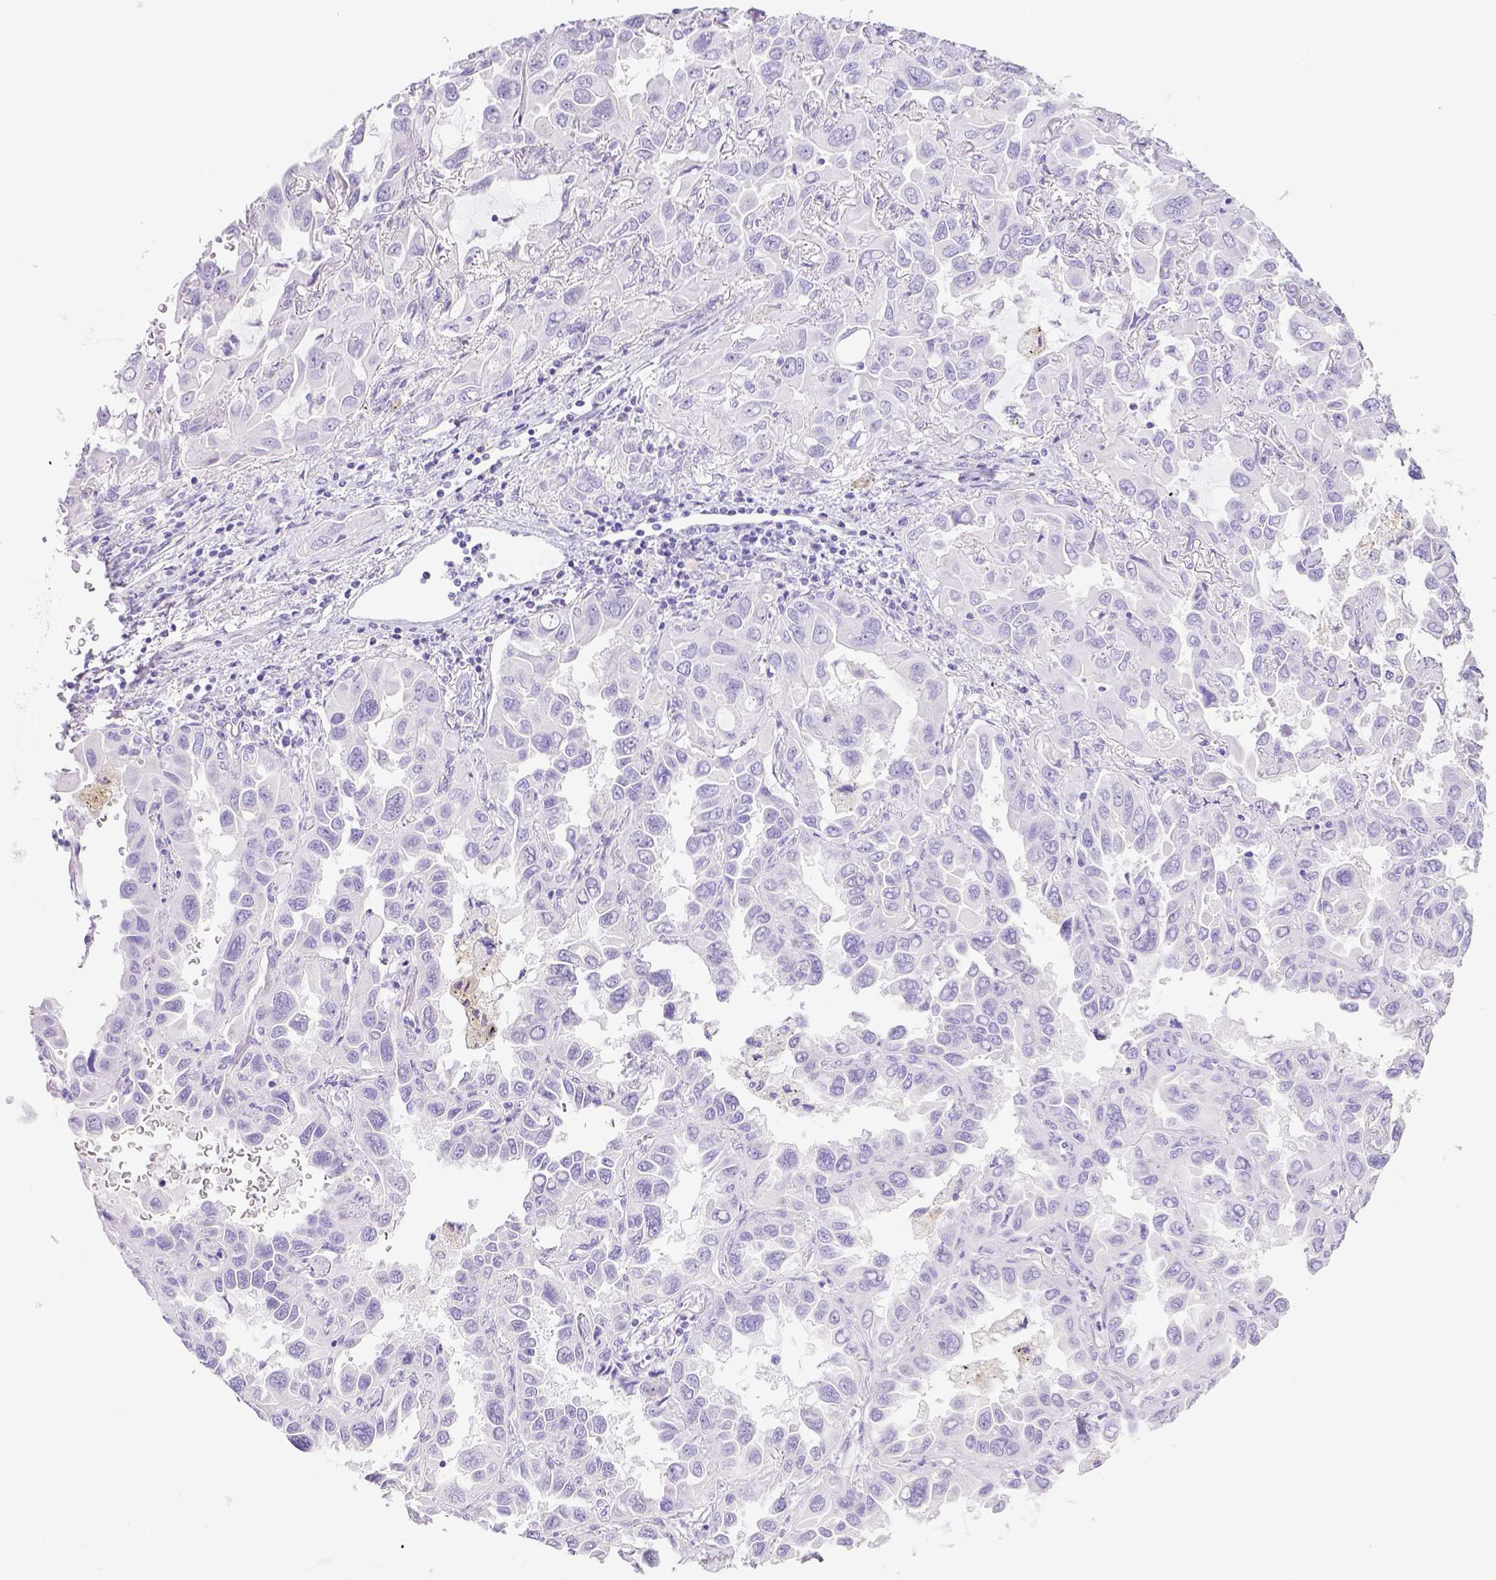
{"staining": {"intensity": "negative", "quantity": "none", "location": "none"}, "tissue": "lung cancer", "cell_type": "Tumor cells", "image_type": "cancer", "snomed": [{"axis": "morphology", "description": "Adenocarcinoma, NOS"}, {"axis": "topography", "description": "Lung"}], "caption": "Adenocarcinoma (lung) stained for a protein using immunohistochemistry (IHC) reveals no positivity tumor cells.", "gene": "ARHGAP36", "patient": {"sex": "male", "age": 64}}